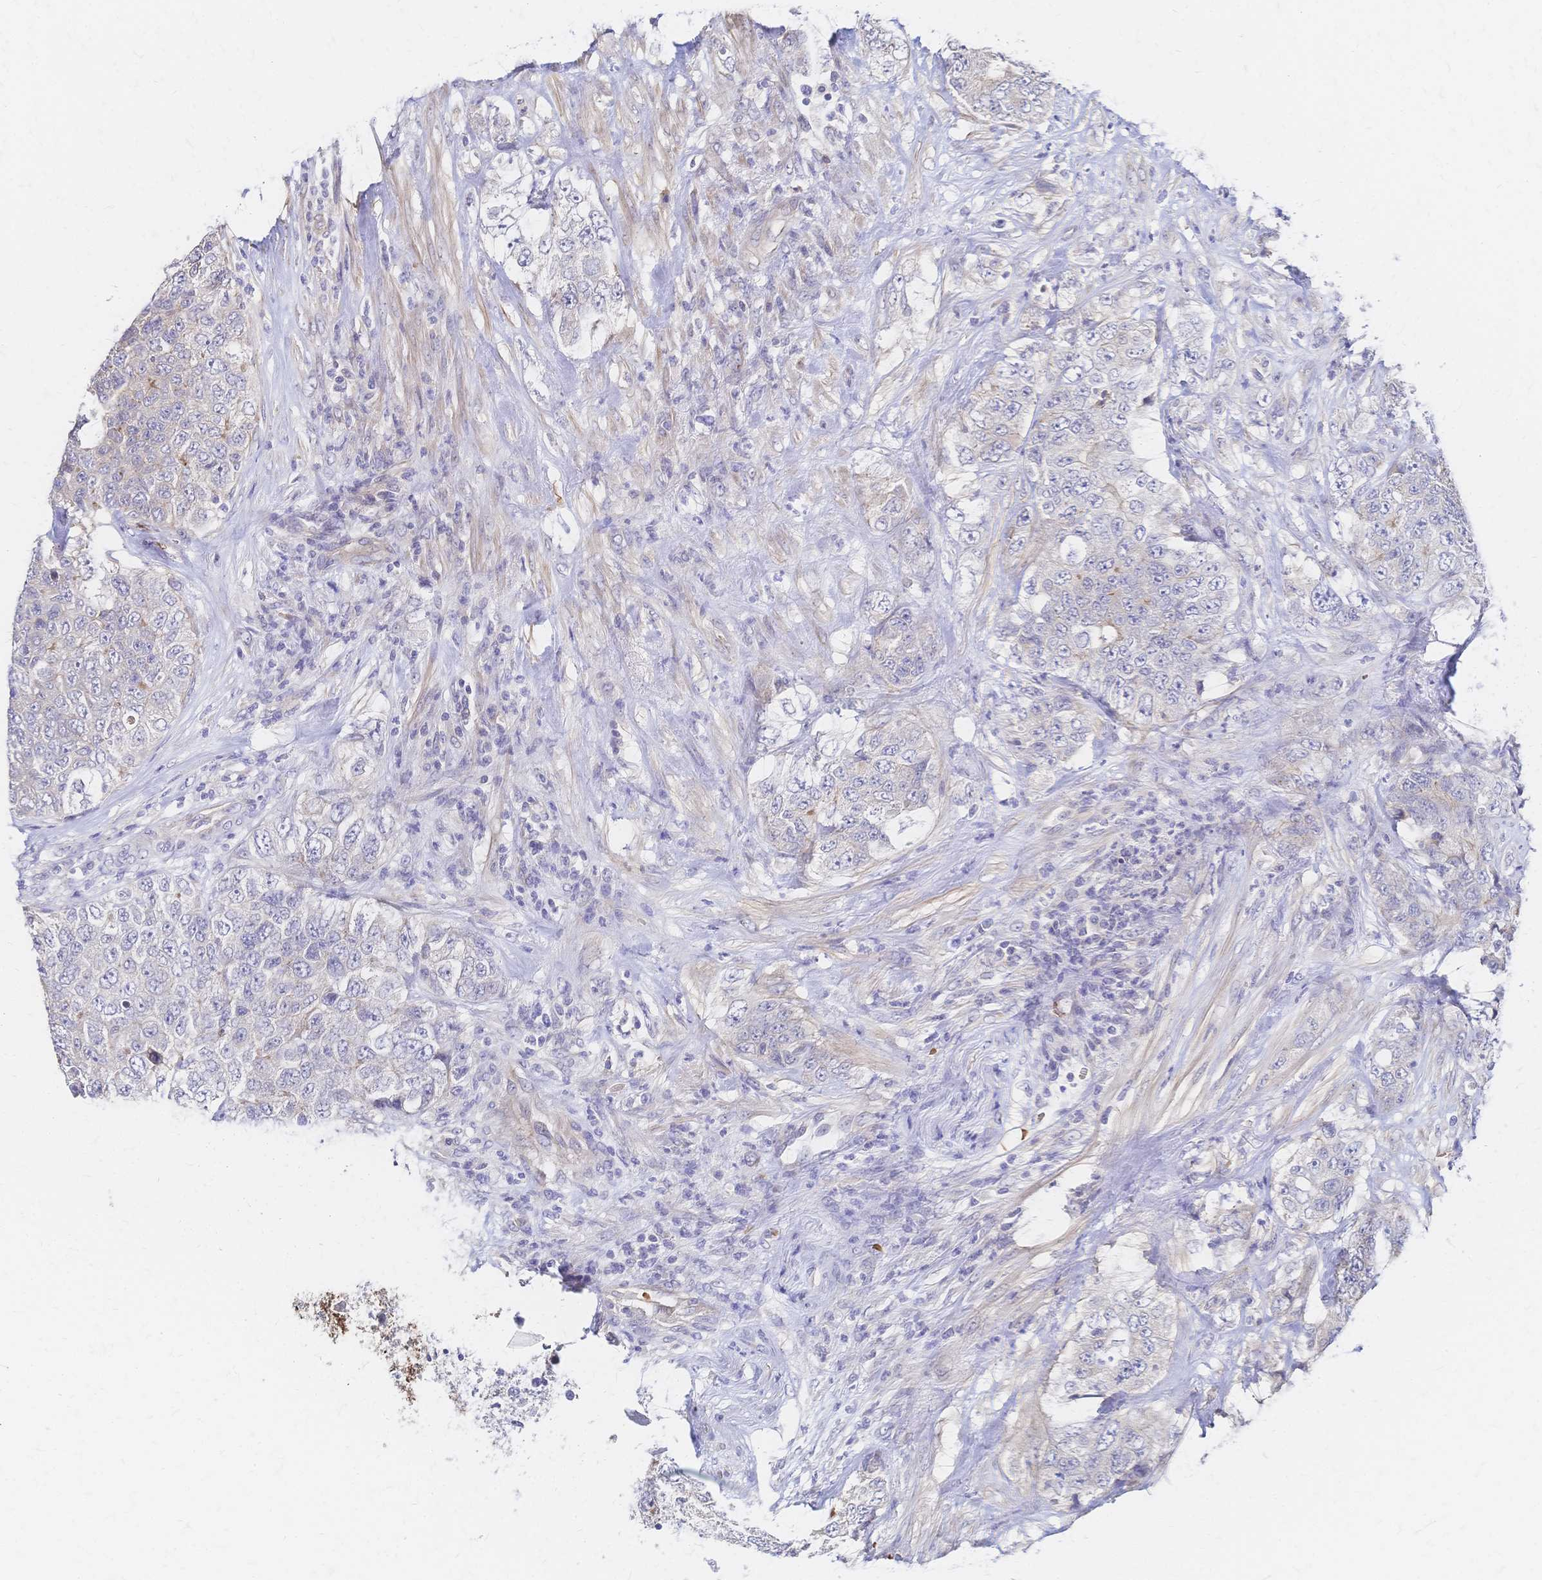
{"staining": {"intensity": "weak", "quantity": "<25%", "location": "cytoplasmic/membranous"}, "tissue": "urothelial cancer", "cell_type": "Tumor cells", "image_type": "cancer", "snomed": [{"axis": "morphology", "description": "Urothelial carcinoma, High grade"}, {"axis": "topography", "description": "Urinary bladder"}], "caption": "This is an IHC photomicrograph of urothelial cancer. There is no staining in tumor cells.", "gene": "SLC5A1", "patient": {"sex": "female", "age": 78}}